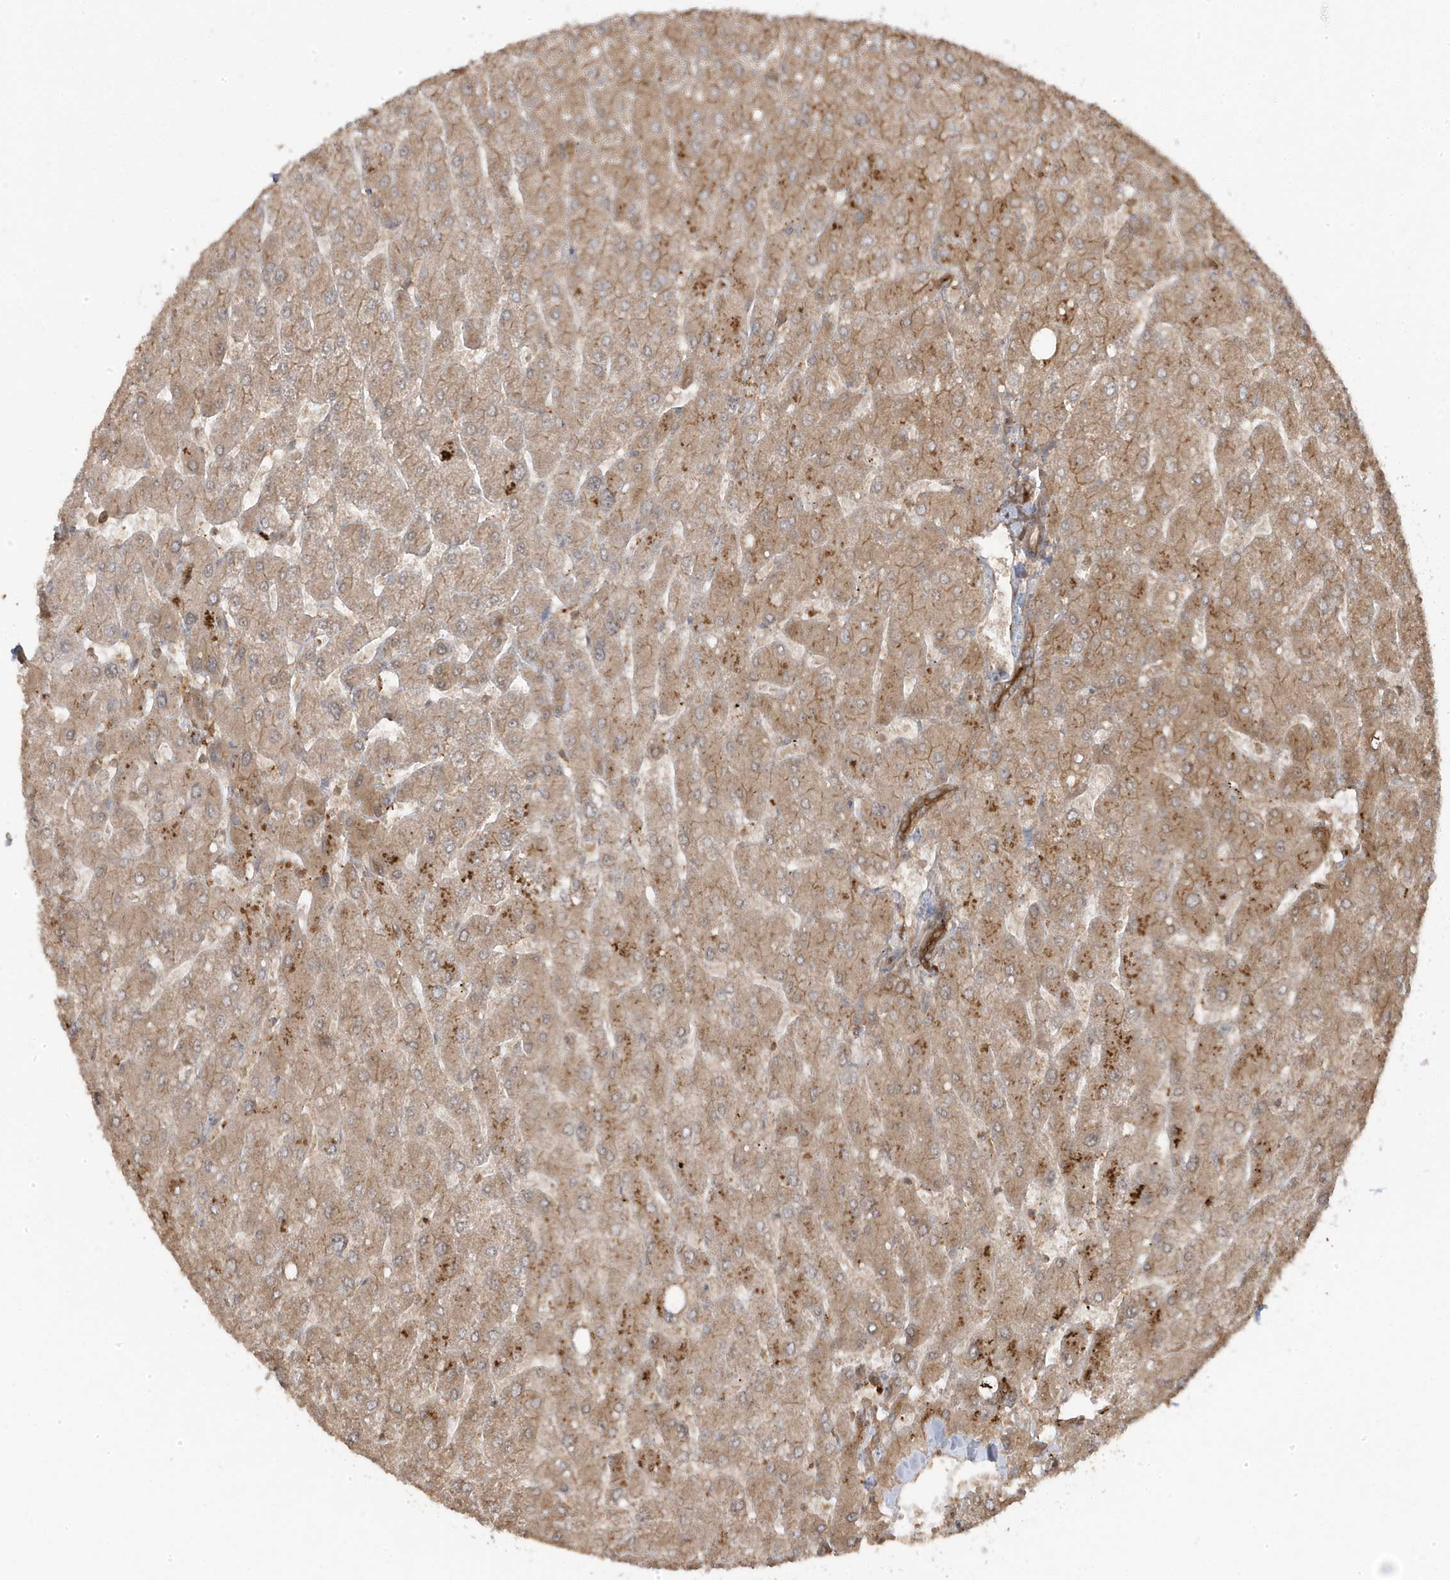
{"staining": {"intensity": "strong", "quantity": ">75%", "location": "cytoplasmic/membranous"}, "tissue": "liver", "cell_type": "Cholangiocytes", "image_type": "normal", "snomed": [{"axis": "morphology", "description": "Normal tissue, NOS"}, {"axis": "topography", "description": "Liver"}], "caption": "Cholangiocytes exhibit high levels of strong cytoplasmic/membranous staining in about >75% of cells in normal liver. The staining is performed using DAB (3,3'-diaminobenzidine) brown chromogen to label protein expression. The nuclei are counter-stained blue using hematoxylin.", "gene": "ASAP1", "patient": {"sex": "male", "age": 55}}